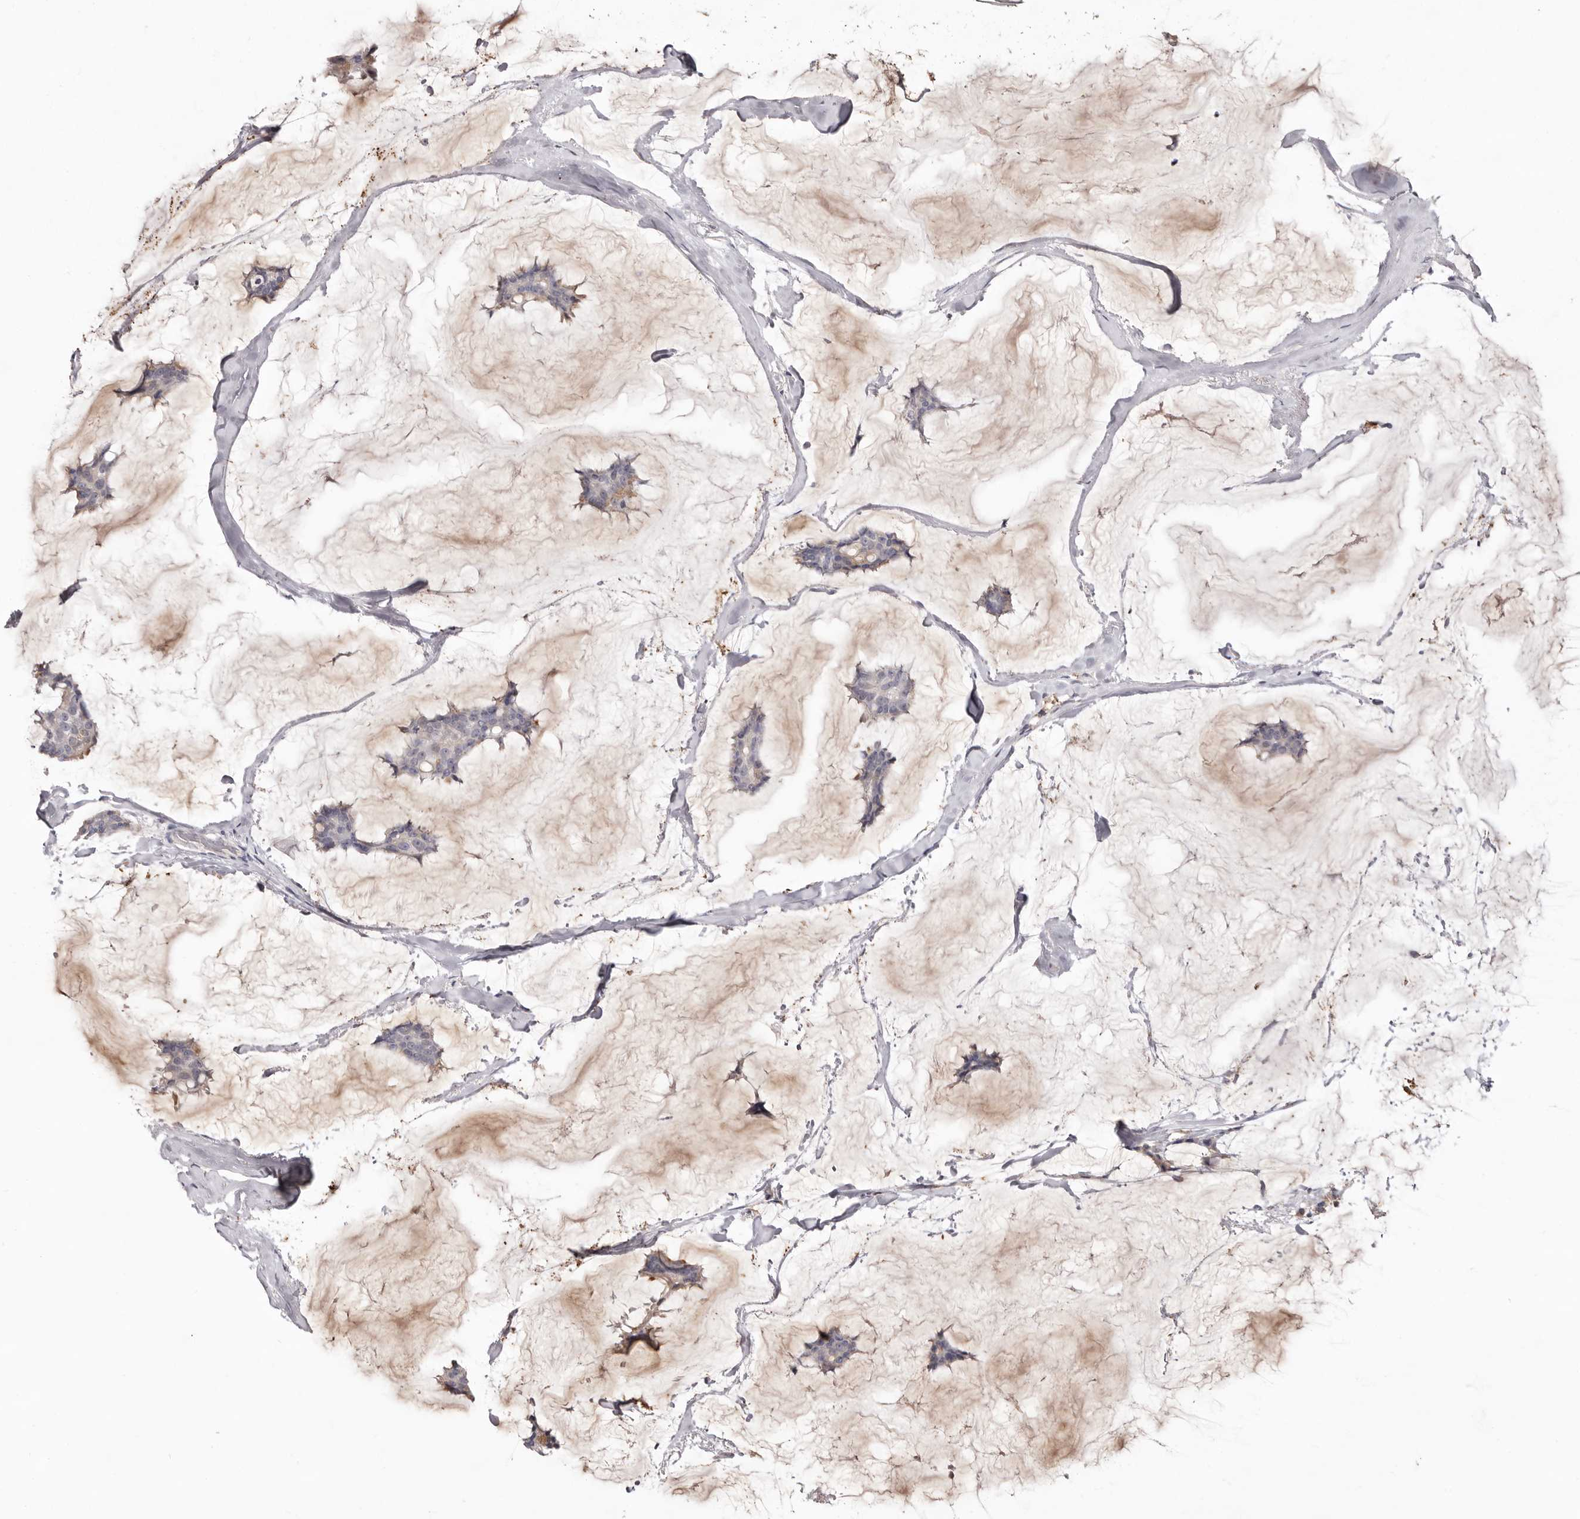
{"staining": {"intensity": "weak", "quantity": "<25%", "location": "cytoplasmic/membranous"}, "tissue": "breast cancer", "cell_type": "Tumor cells", "image_type": "cancer", "snomed": [{"axis": "morphology", "description": "Duct carcinoma"}, {"axis": "topography", "description": "Breast"}], "caption": "A high-resolution micrograph shows immunohistochemistry (IHC) staining of breast cancer, which demonstrates no significant staining in tumor cells.", "gene": "MMACHC", "patient": {"sex": "female", "age": 93}}